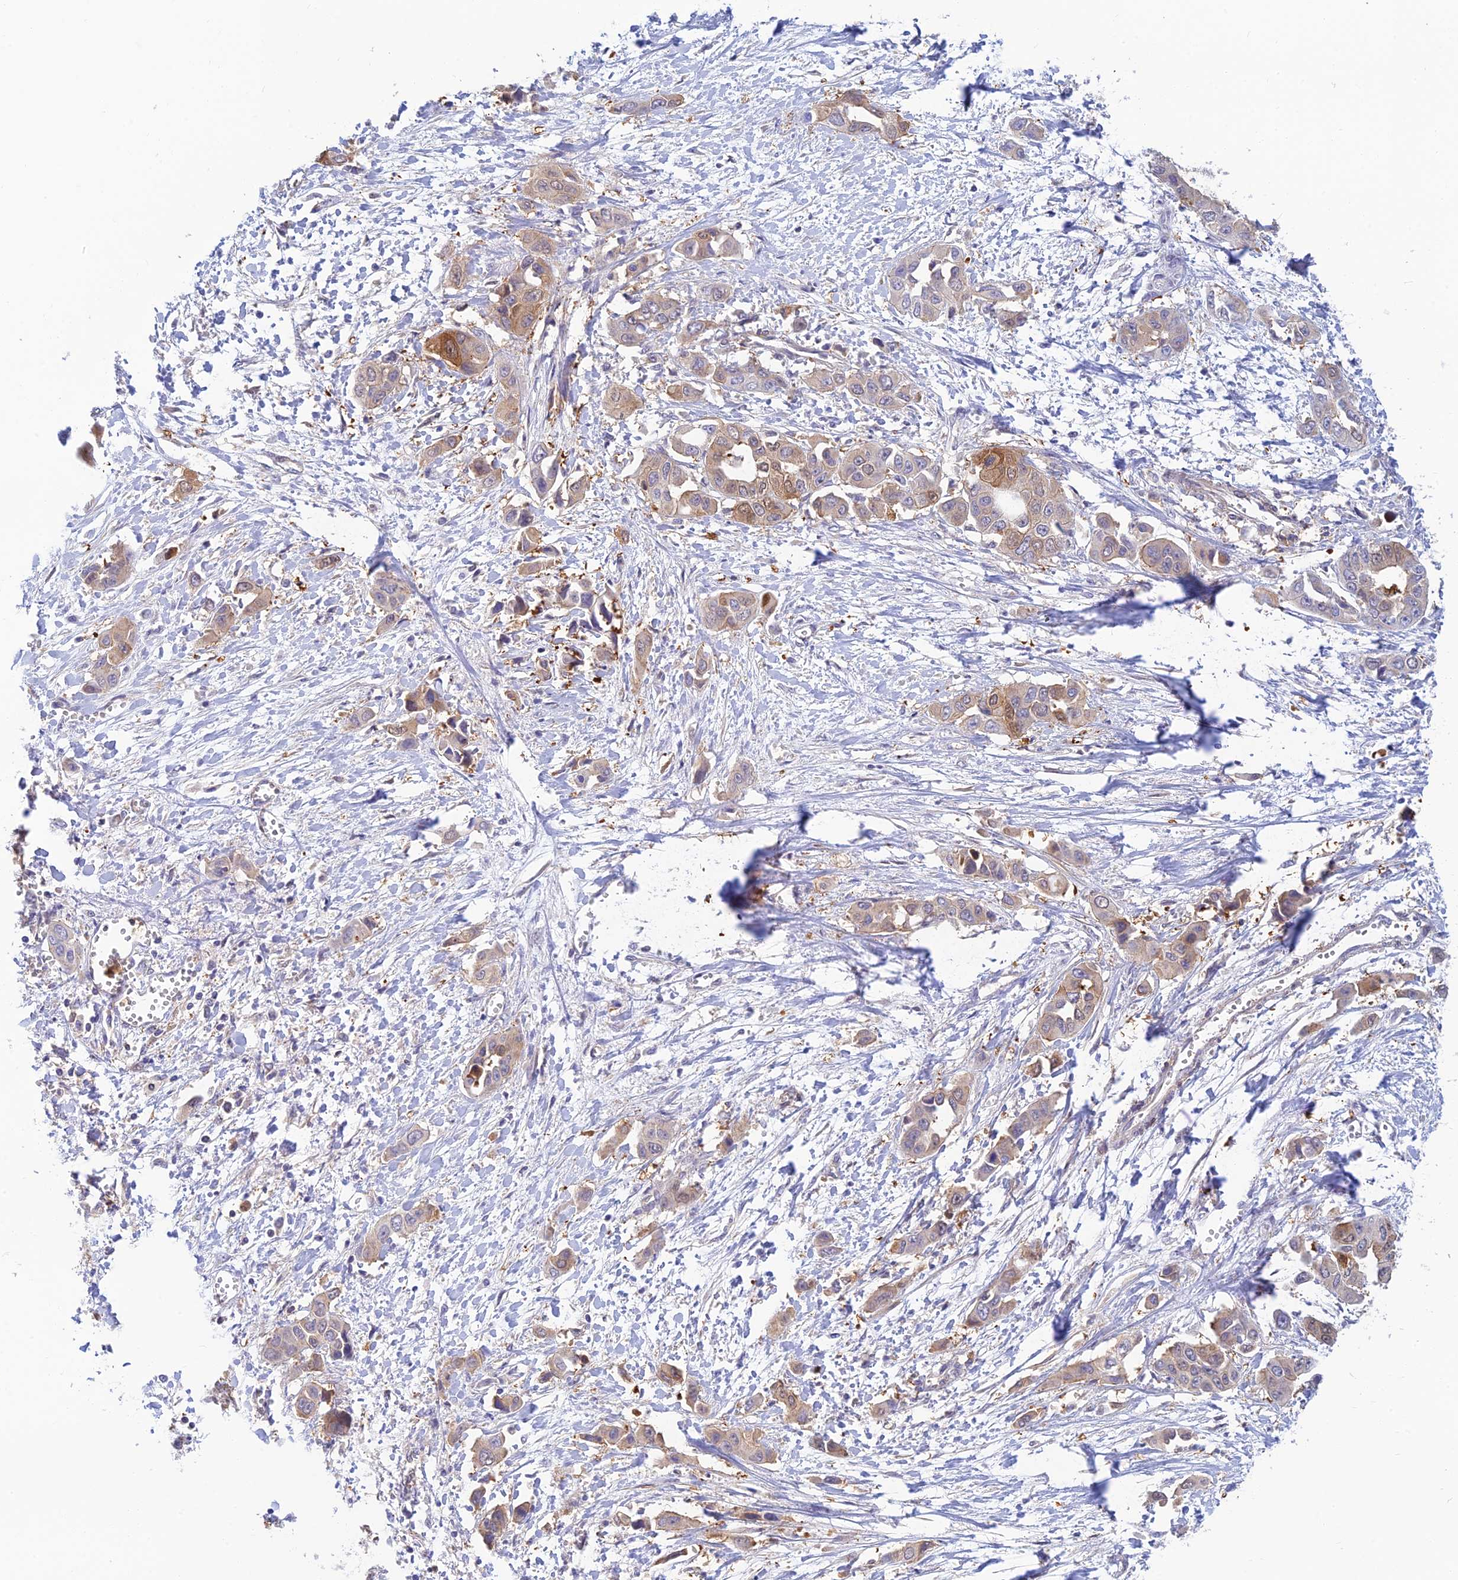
{"staining": {"intensity": "moderate", "quantity": "<25%", "location": "cytoplasmic/membranous"}, "tissue": "liver cancer", "cell_type": "Tumor cells", "image_type": "cancer", "snomed": [{"axis": "morphology", "description": "Cholangiocarcinoma"}, {"axis": "topography", "description": "Liver"}], "caption": "Immunohistochemistry (DAB (3,3'-diaminobenzidine)) staining of liver cancer reveals moderate cytoplasmic/membranous protein positivity in approximately <25% of tumor cells. The staining was performed using DAB, with brown indicating positive protein expression. Nuclei are stained blue with hematoxylin.", "gene": "PPP1R12C", "patient": {"sex": "female", "age": 52}}